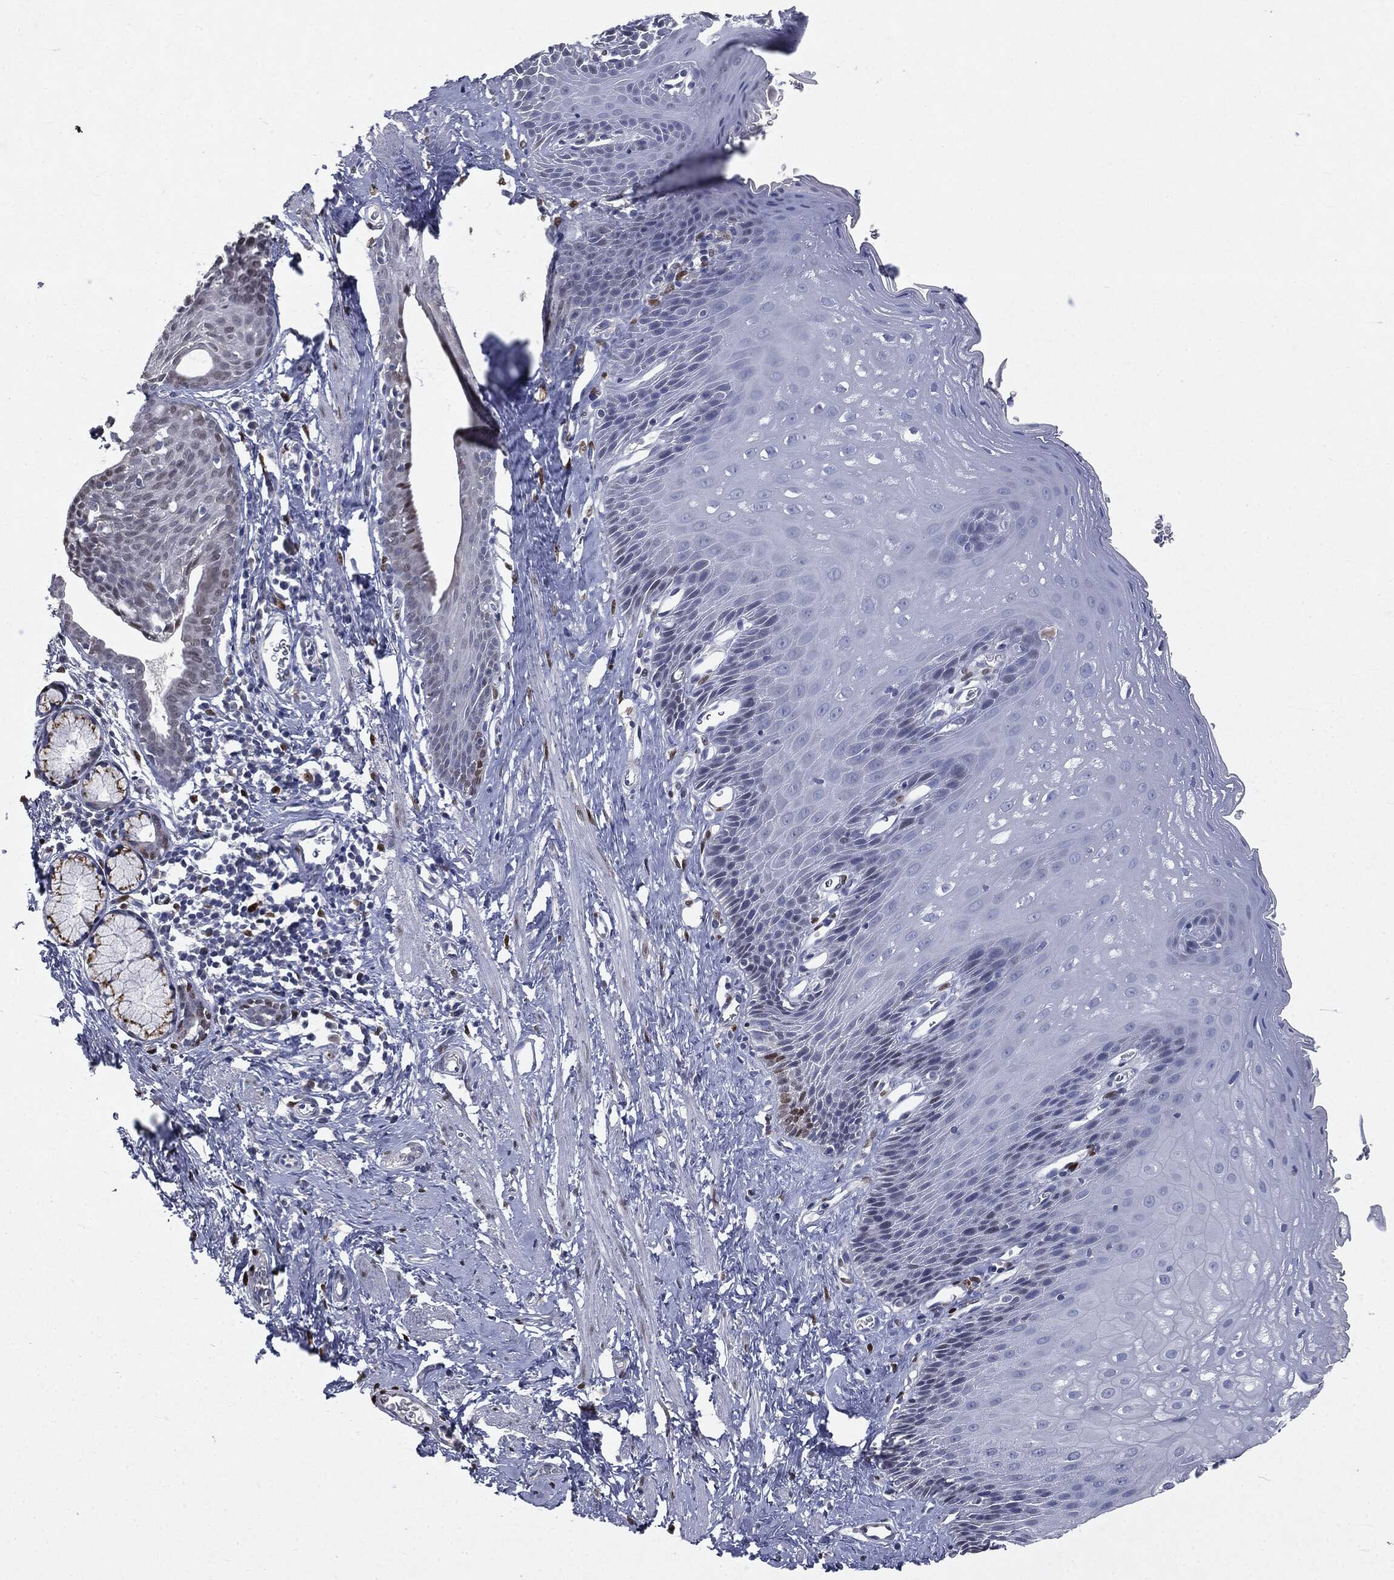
{"staining": {"intensity": "negative", "quantity": "none", "location": "none"}, "tissue": "esophagus", "cell_type": "Squamous epithelial cells", "image_type": "normal", "snomed": [{"axis": "morphology", "description": "Normal tissue, NOS"}, {"axis": "topography", "description": "Esophagus"}], "caption": "This is a micrograph of IHC staining of benign esophagus, which shows no positivity in squamous epithelial cells.", "gene": "CASD1", "patient": {"sex": "male", "age": 64}}